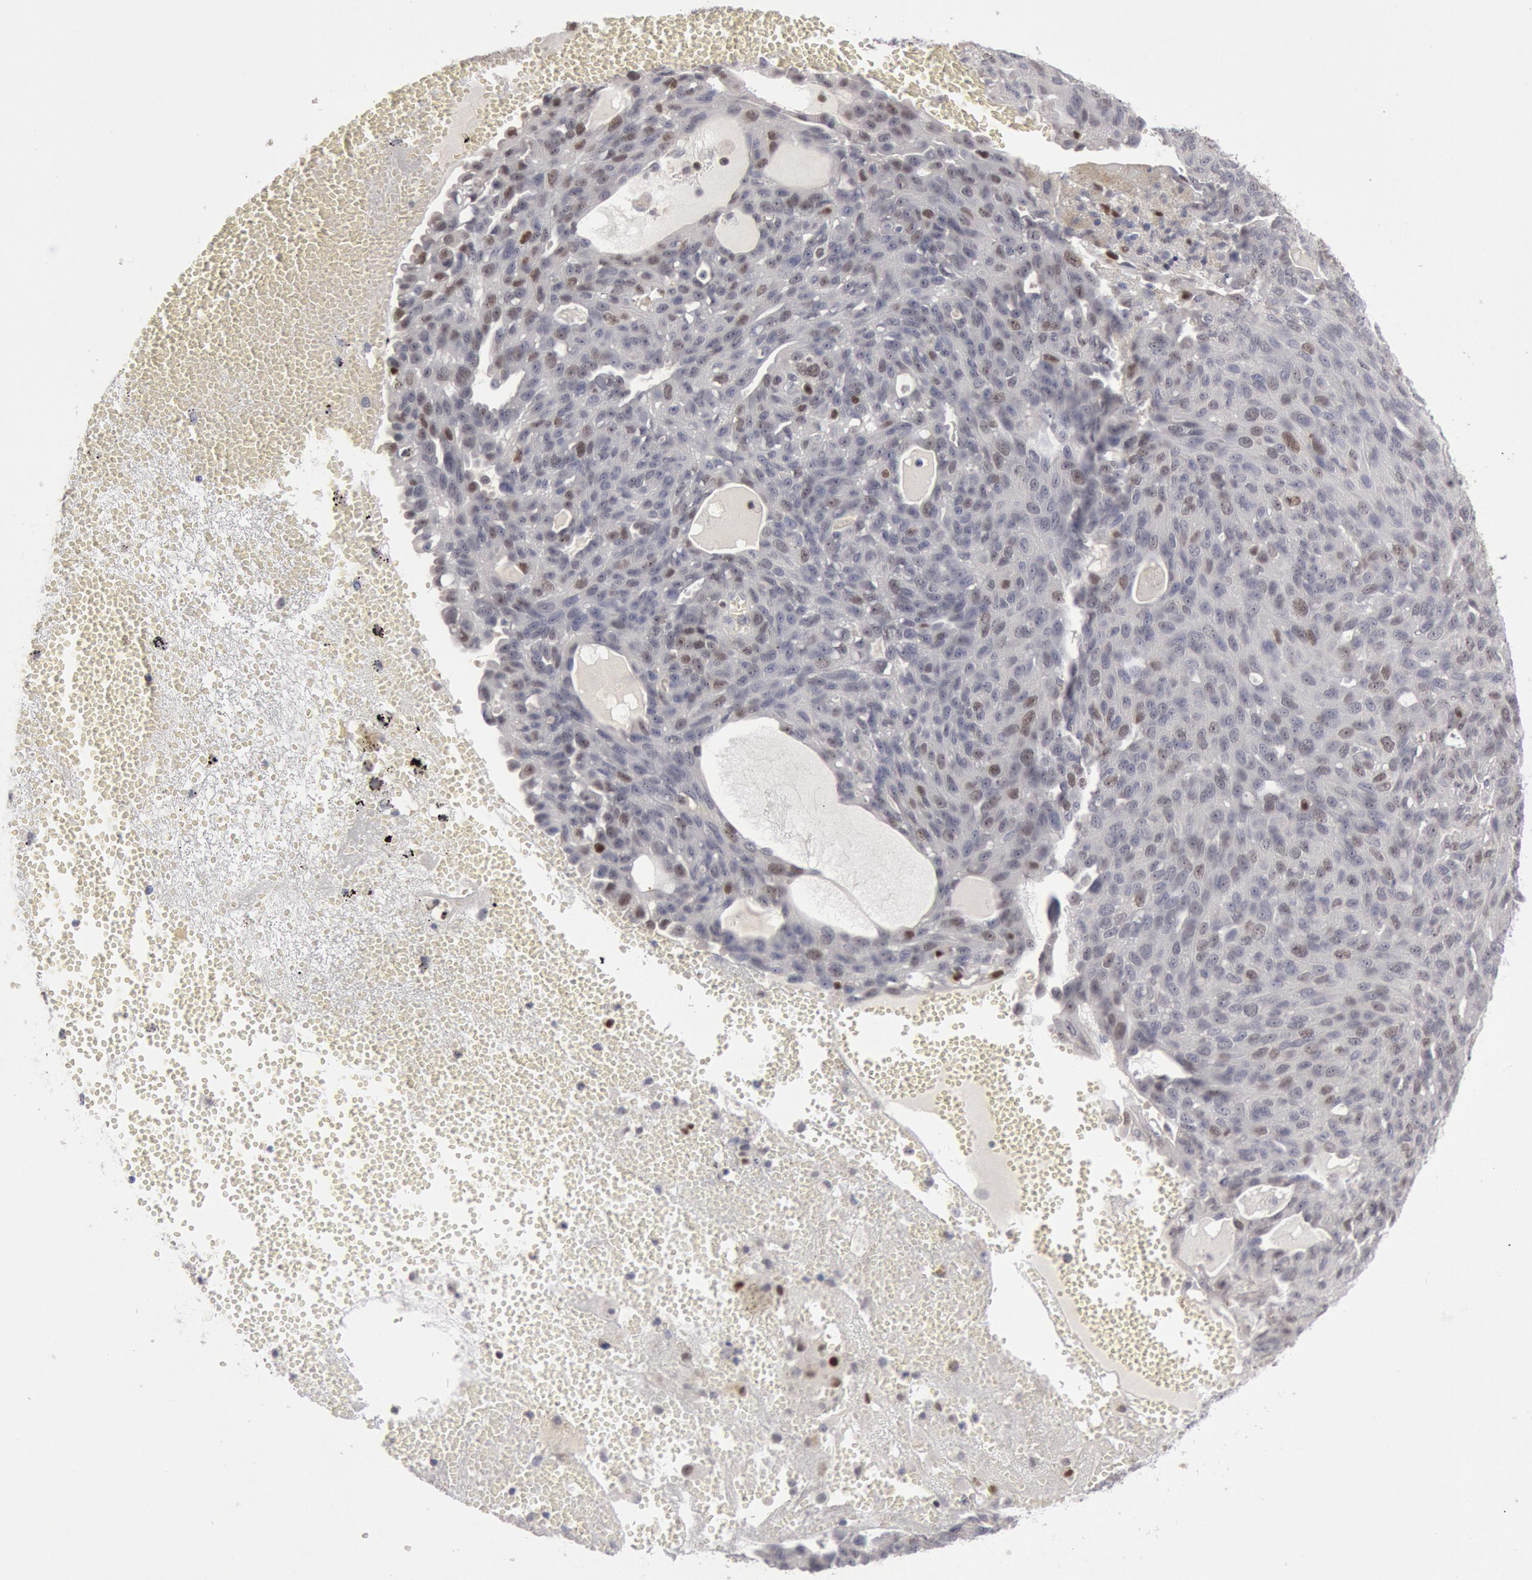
{"staining": {"intensity": "weak", "quantity": "25%-75%", "location": "nuclear"}, "tissue": "ovarian cancer", "cell_type": "Tumor cells", "image_type": "cancer", "snomed": [{"axis": "morphology", "description": "Carcinoma, endometroid"}, {"axis": "topography", "description": "Ovary"}], "caption": "Immunohistochemical staining of human ovarian cancer (endometroid carcinoma) reveals low levels of weak nuclear expression in about 25%-75% of tumor cells.", "gene": "WDHD1", "patient": {"sex": "female", "age": 60}}